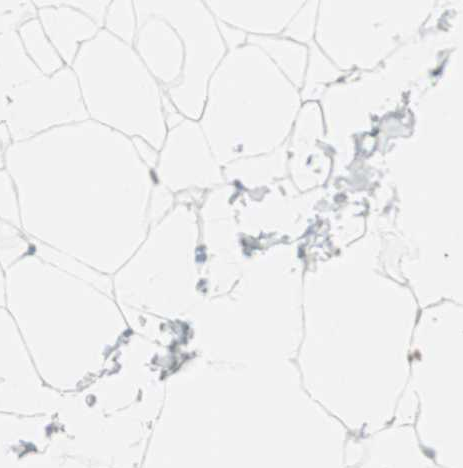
{"staining": {"intensity": "negative", "quantity": "none", "location": "none"}, "tissue": "adipose tissue", "cell_type": "Adipocytes", "image_type": "normal", "snomed": [{"axis": "morphology", "description": "Normal tissue, NOS"}, {"axis": "topography", "description": "Breast"}, {"axis": "topography", "description": "Adipose tissue"}], "caption": "Immunohistochemistry of normal human adipose tissue exhibits no expression in adipocytes.", "gene": "CDHR5", "patient": {"sex": "female", "age": 25}}